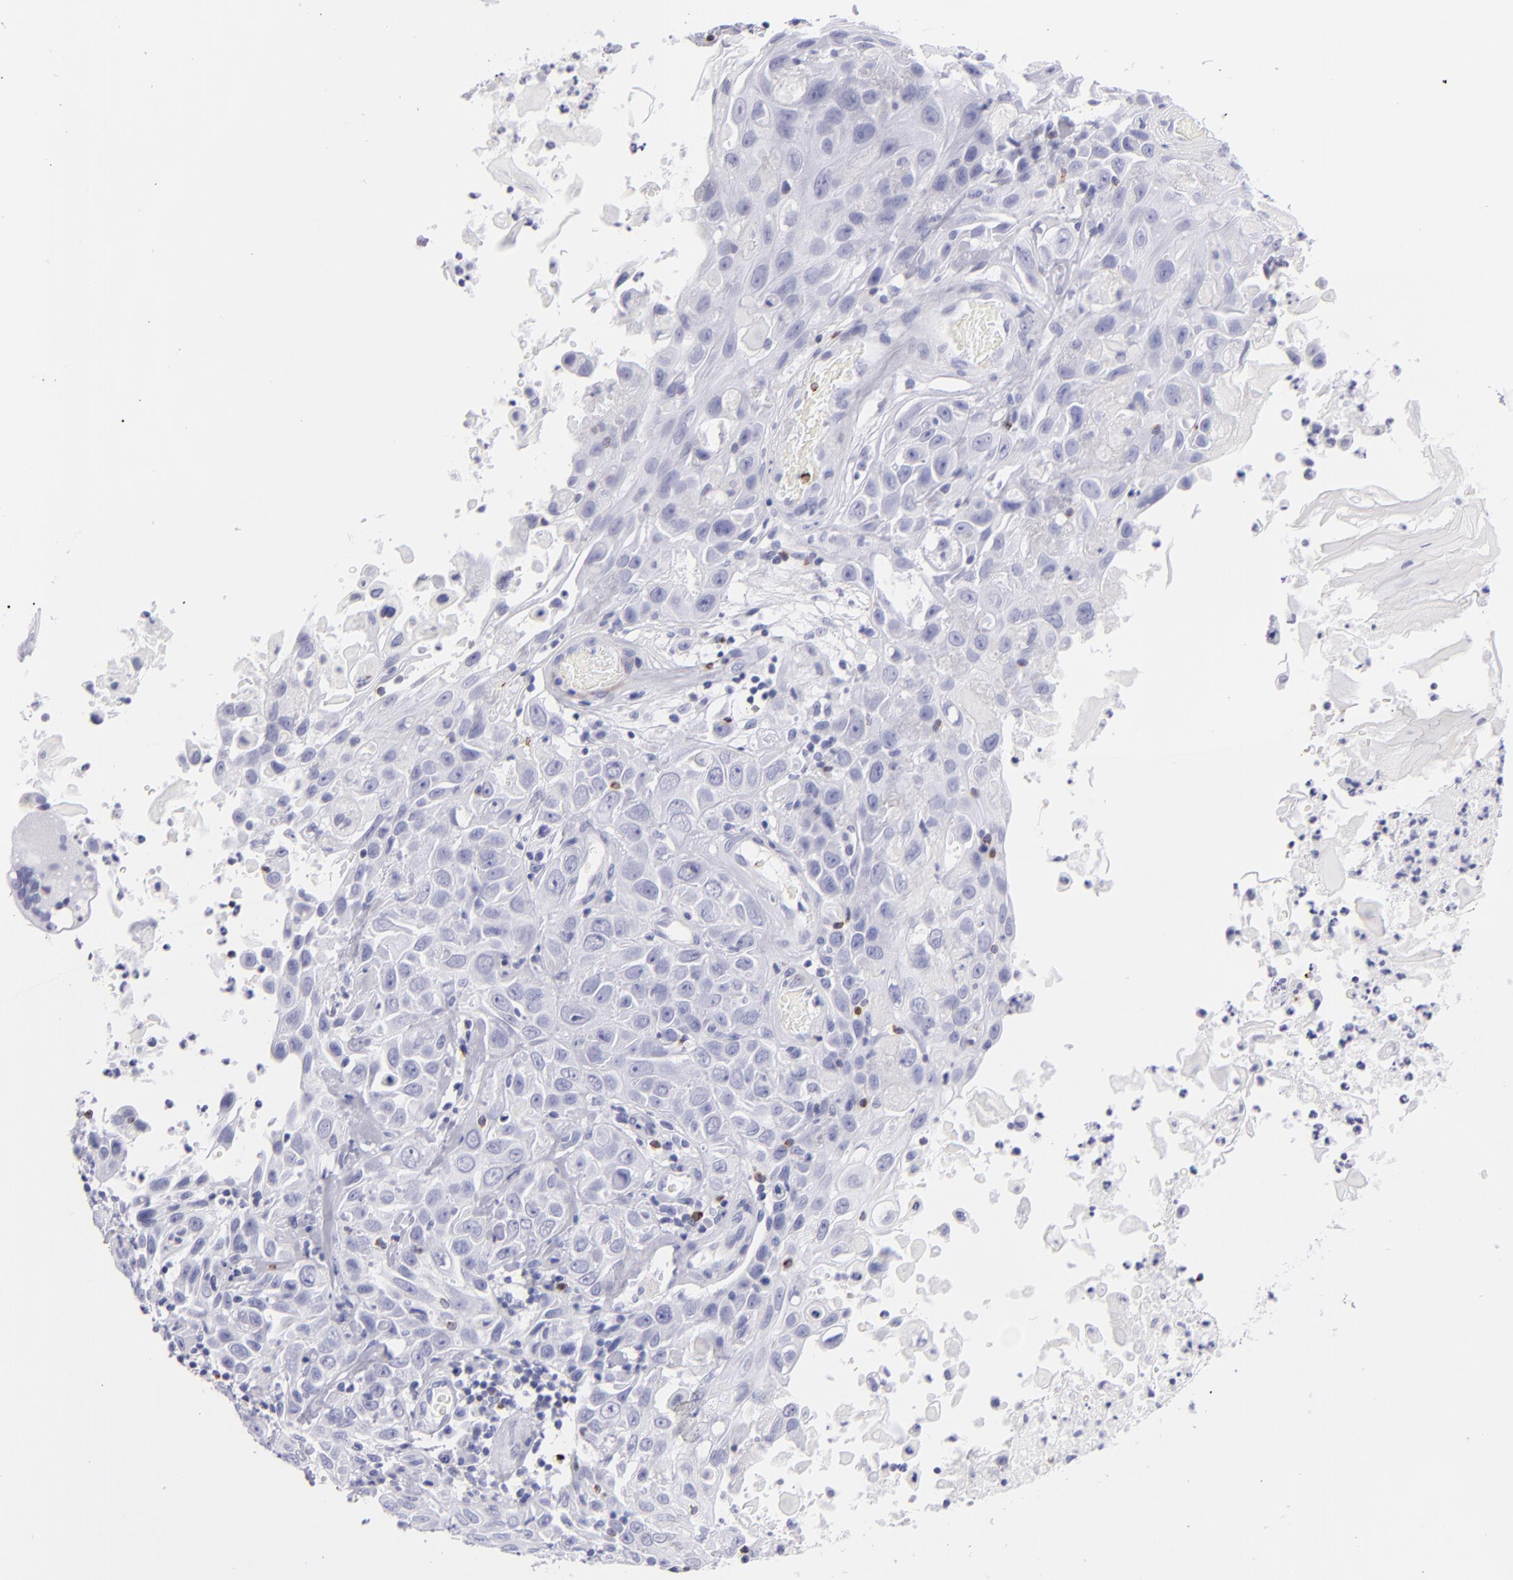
{"staining": {"intensity": "negative", "quantity": "none", "location": "none"}, "tissue": "skin cancer", "cell_type": "Tumor cells", "image_type": "cancer", "snomed": [{"axis": "morphology", "description": "Squamous cell carcinoma, NOS"}, {"axis": "topography", "description": "Skin"}], "caption": "Protein analysis of squamous cell carcinoma (skin) displays no significant positivity in tumor cells.", "gene": "PRF1", "patient": {"sex": "male", "age": 84}}